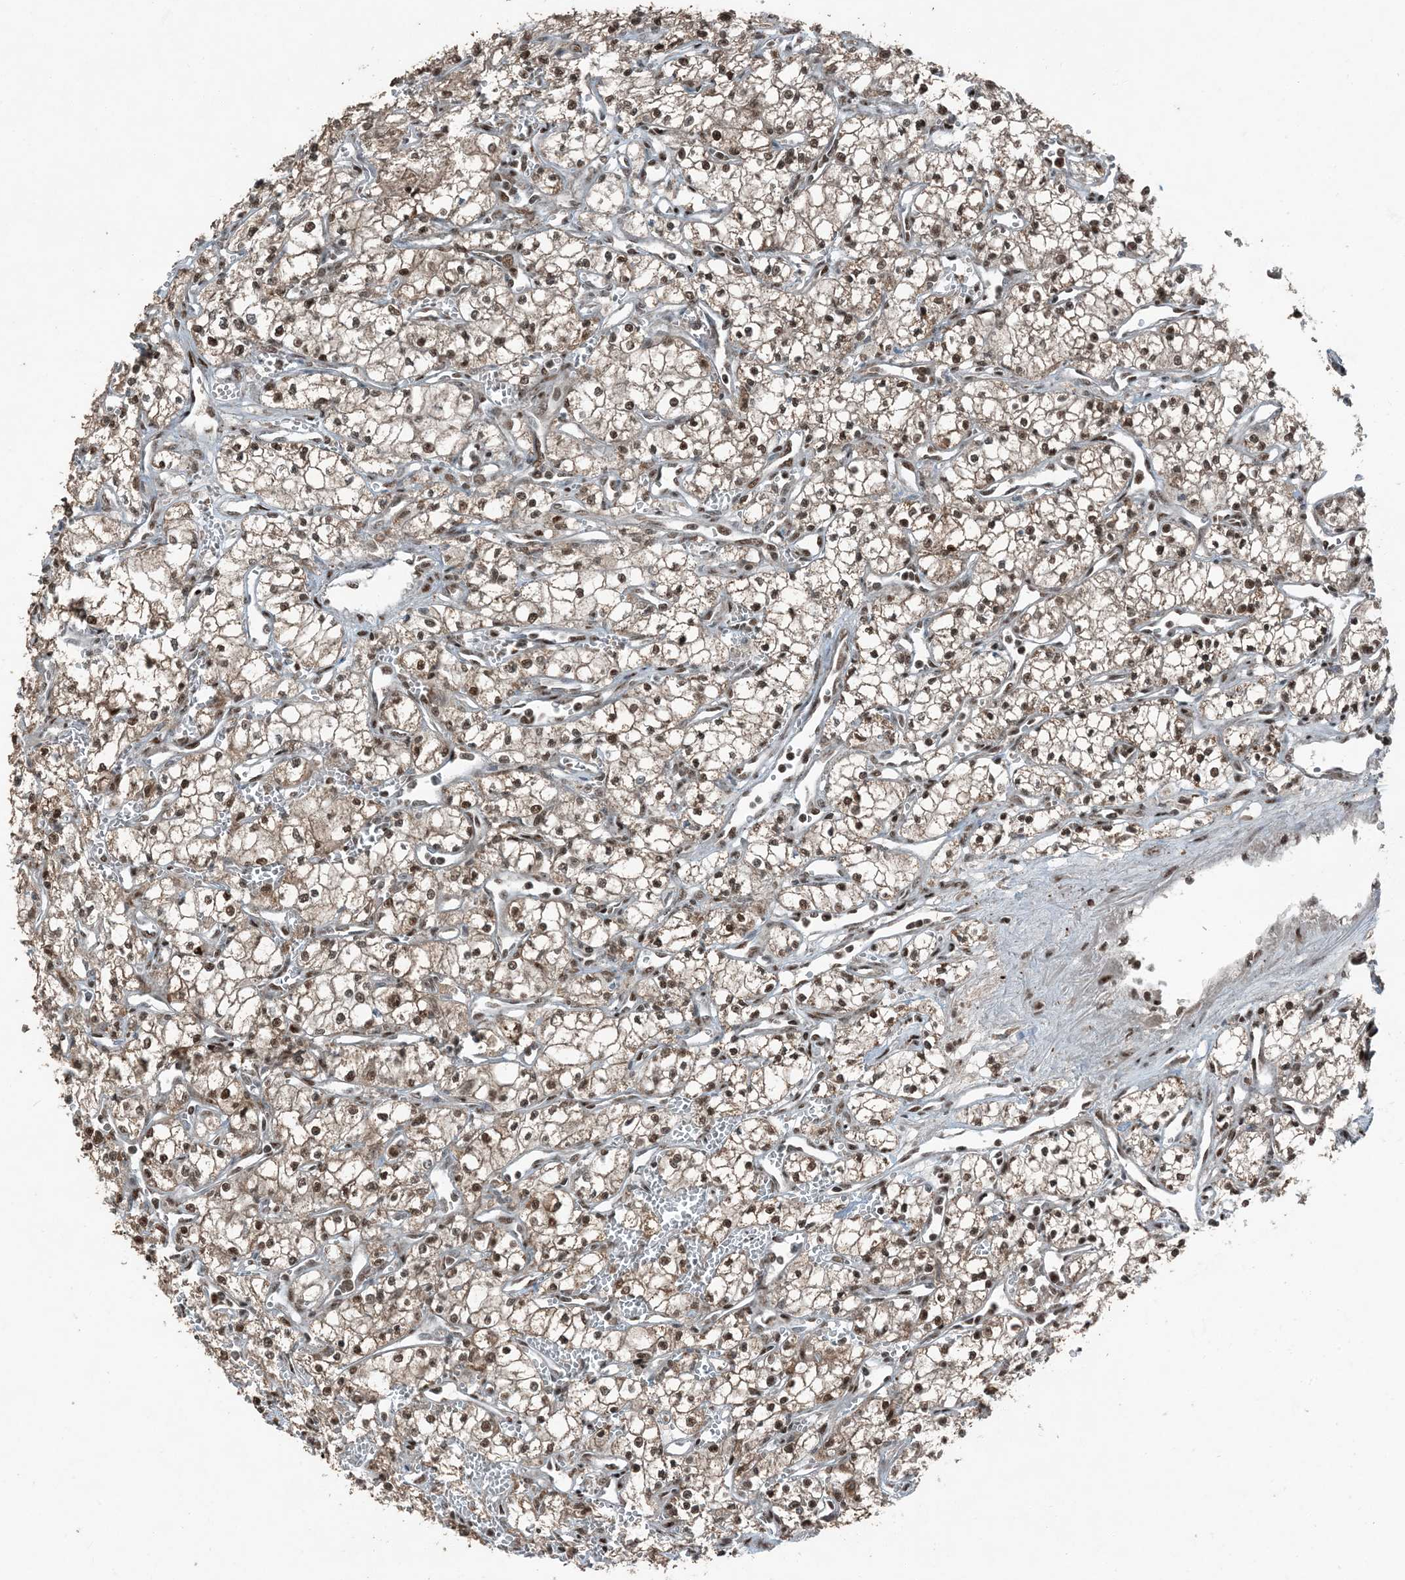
{"staining": {"intensity": "moderate", "quantity": ">75%", "location": "cytoplasmic/membranous,nuclear"}, "tissue": "renal cancer", "cell_type": "Tumor cells", "image_type": "cancer", "snomed": [{"axis": "morphology", "description": "Adenocarcinoma, NOS"}, {"axis": "topography", "description": "Kidney"}], "caption": "Immunohistochemistry (IHC) histopathology image of renal adenocarcinoma stained for a protein (brown), which displays medium levels of moderate cytoplasmic/membranous and nuclear staining in approximately >75% of tumor cells.", "gene": "TADA2B", "patient": {"sex": "male", "age": 59}}